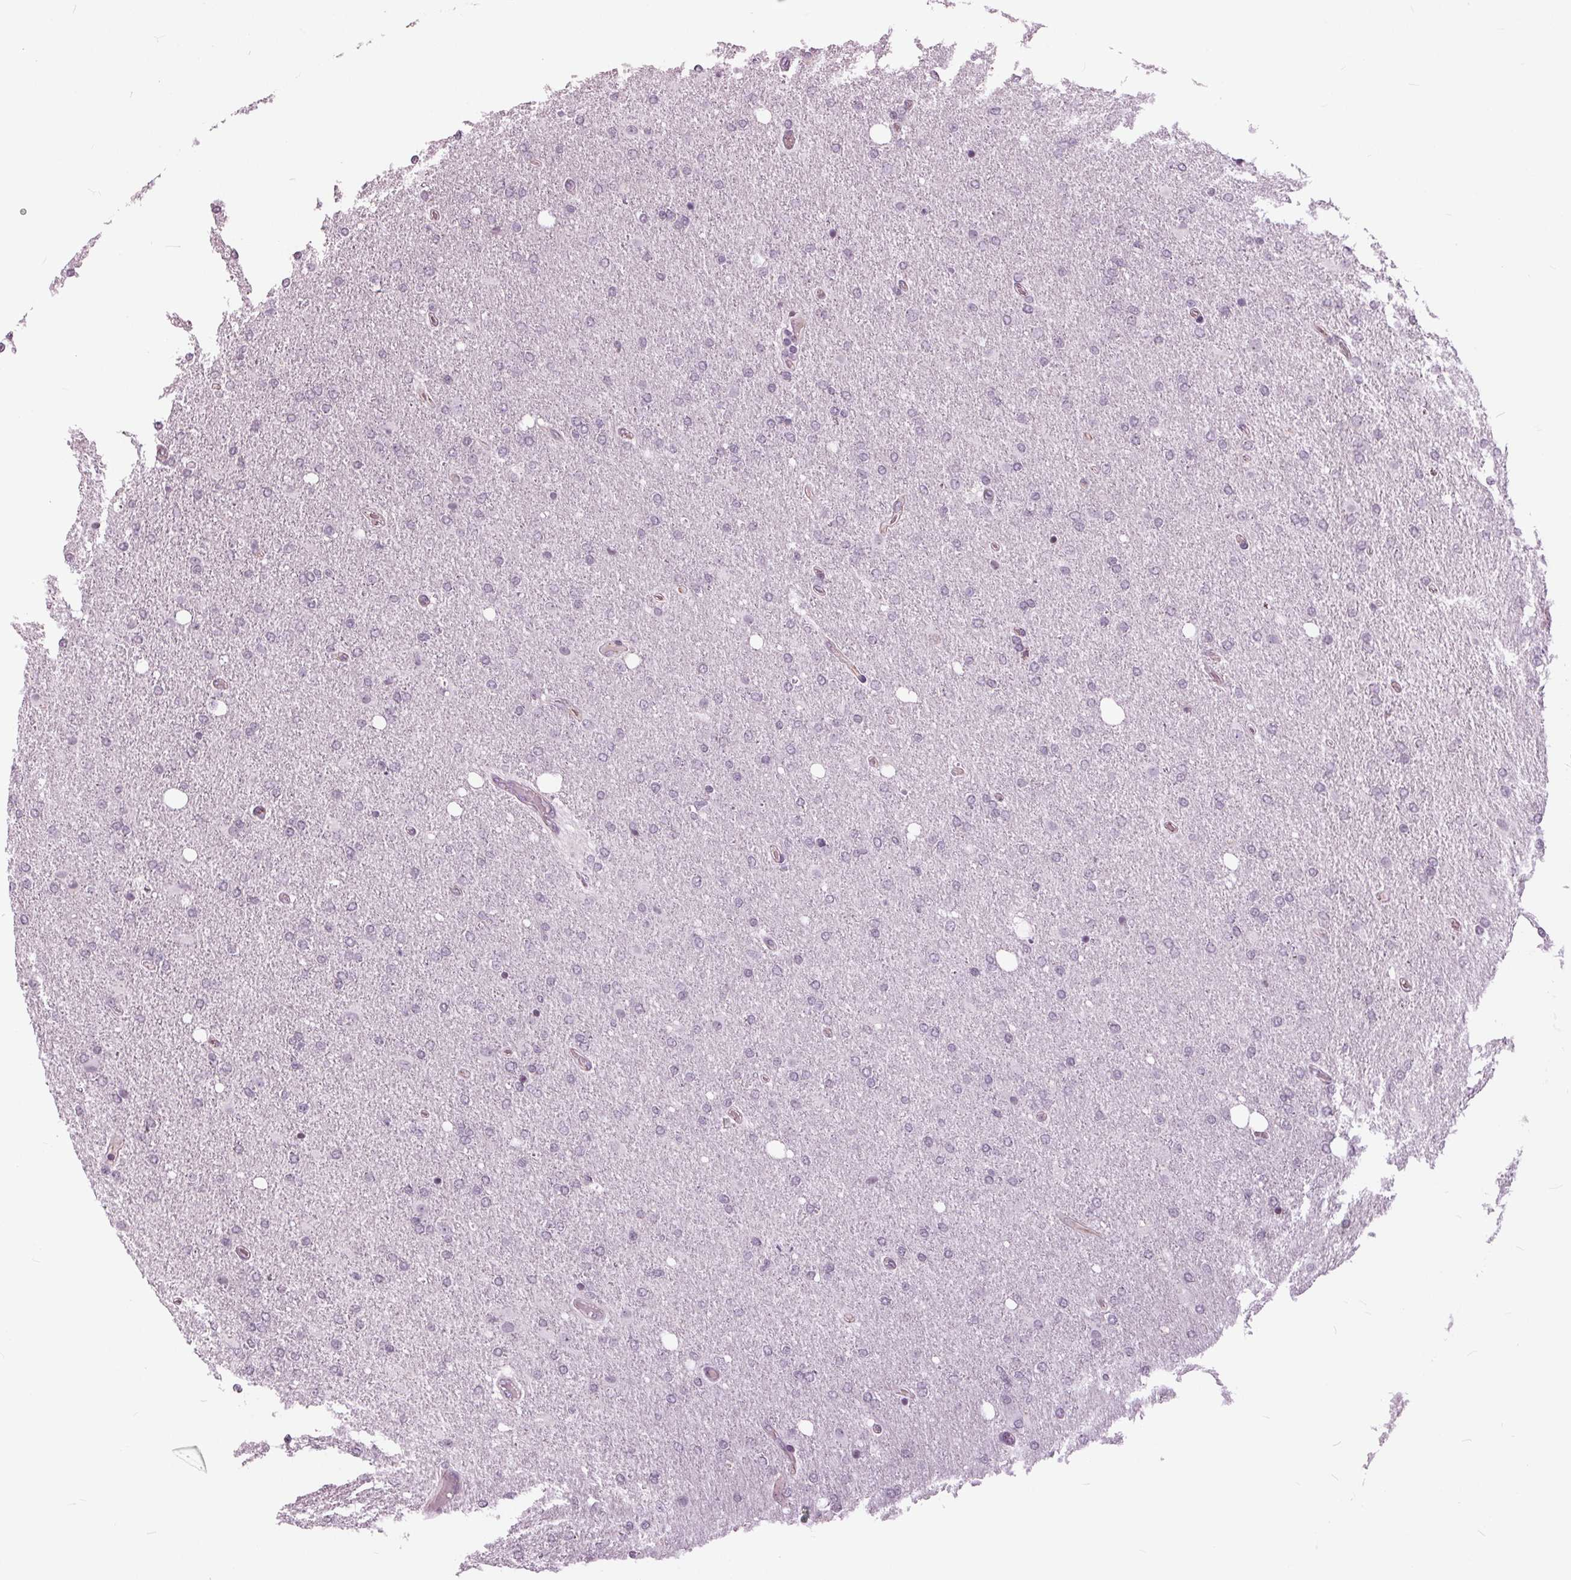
{"staining": {"intensity": "negative", "quantity": "none", "location": "none"}, "tissue": "glioma", "cell_type": "Tumor cells", "image_type": "cancer", "snomed": [{"axis": "morphology", "description": "Glioma, malignant, High grade"}, {"axis": "topography", "description": "Cerebral cortex"}], "caption": "Human malignant glioma (high-grade) stained for a protein using immunohistochemistry exhibits no expression in tumor cells.", "gene": "SLC9A4", "patient": {"sex": "male", "age": 70}}